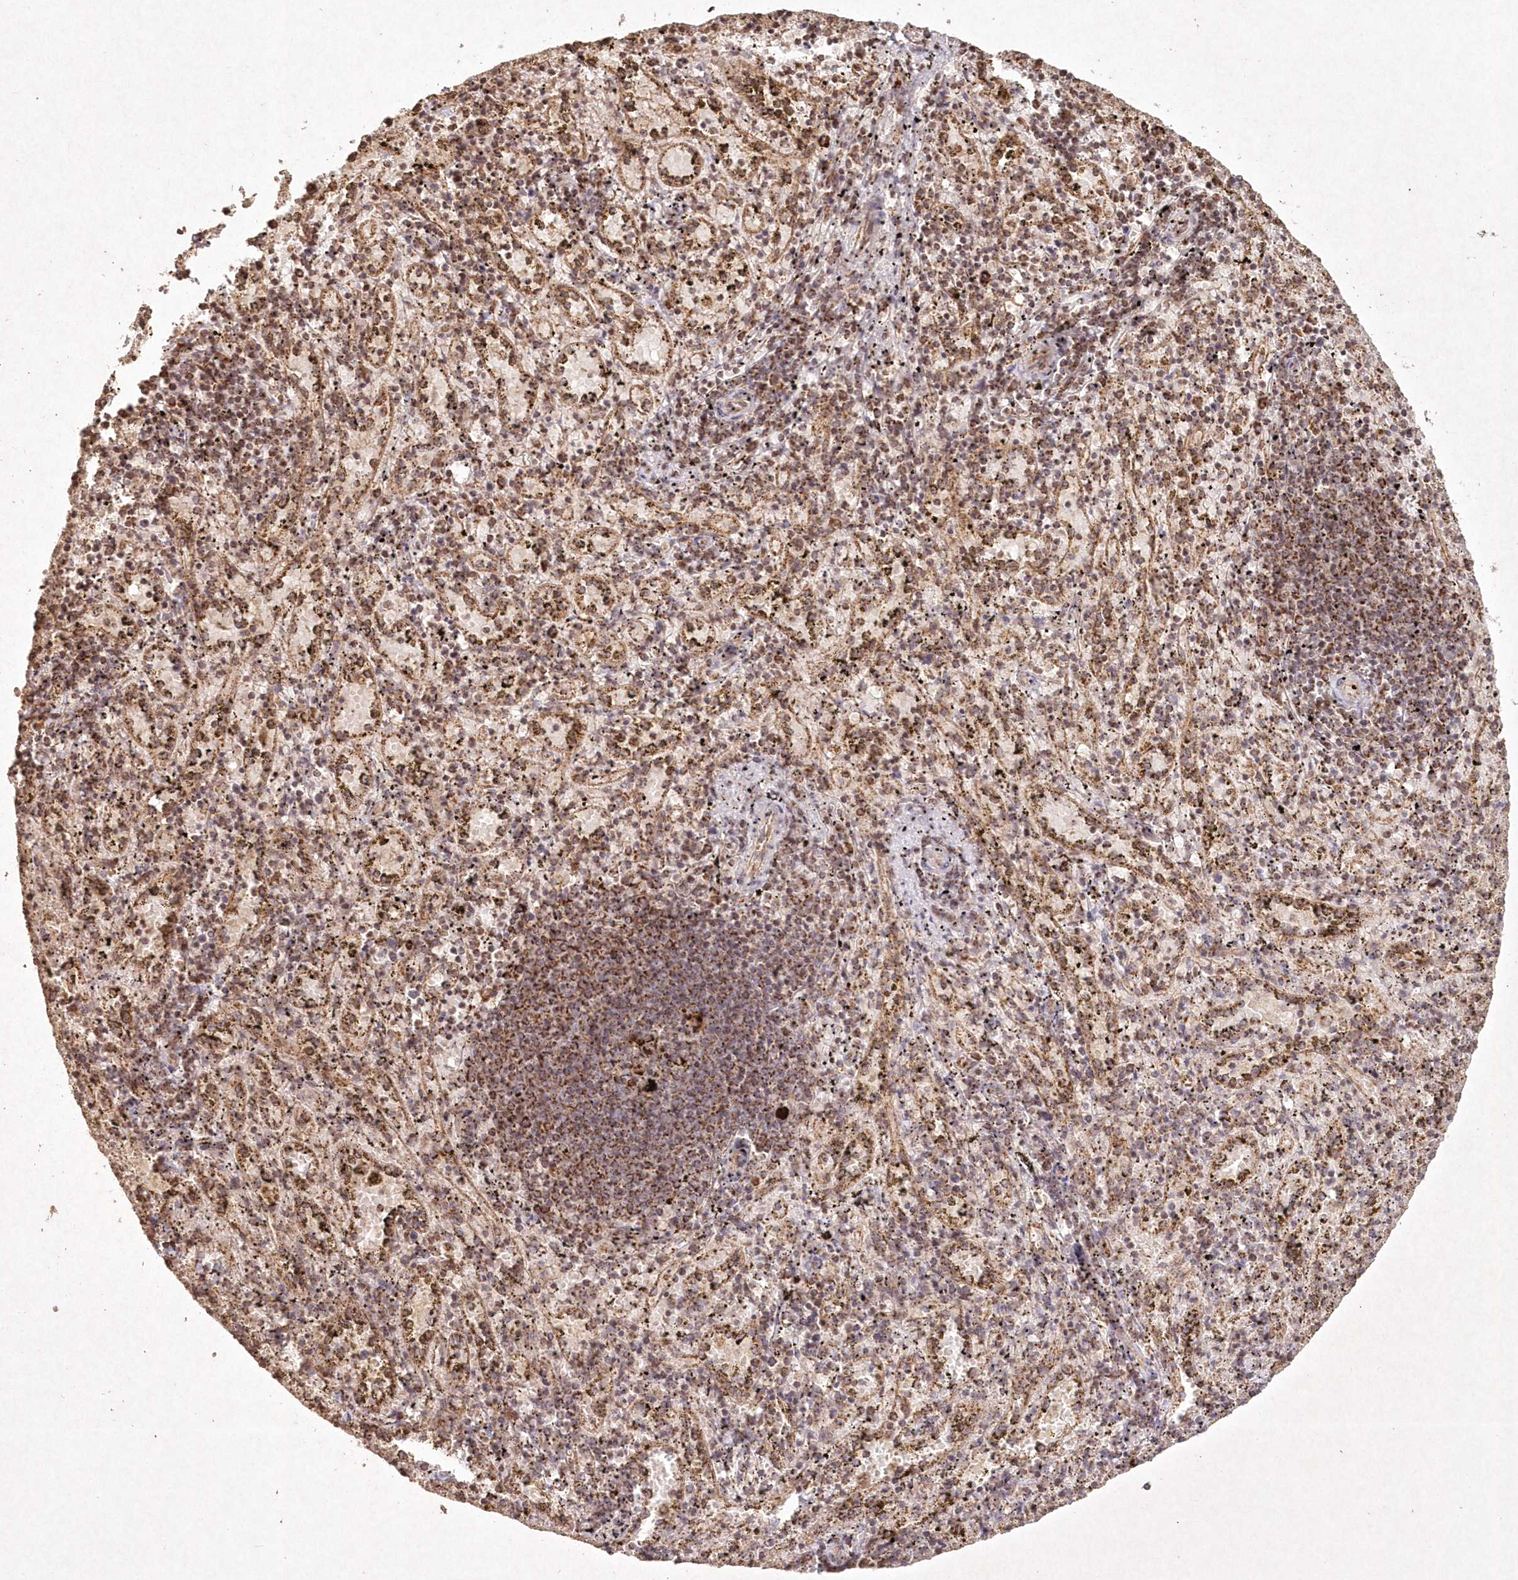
{"staining": {"intensity": "moderate", "quantity": "25%-75%", "location": "cytoplasmic/membranous"}, "tissue": "spleen", "cell_type": "Cells in red pulp", "image_type": "normal", "snomed": [{"axis": "morphology", "description": "Normal tissue, NOS"}, {"axis": "topography", "description": "Spleen"}], "caption": "Spleen stained with immunohistochemistry exhibits moderate cytoplasmic/membranous staining in about 25%-75% of cells in red pulp. (DAB IHC, brown staining for protein, blue staining for nuclei).", "gene": "LRPPRC", "patient": {"sex": "male", "age": 11}}